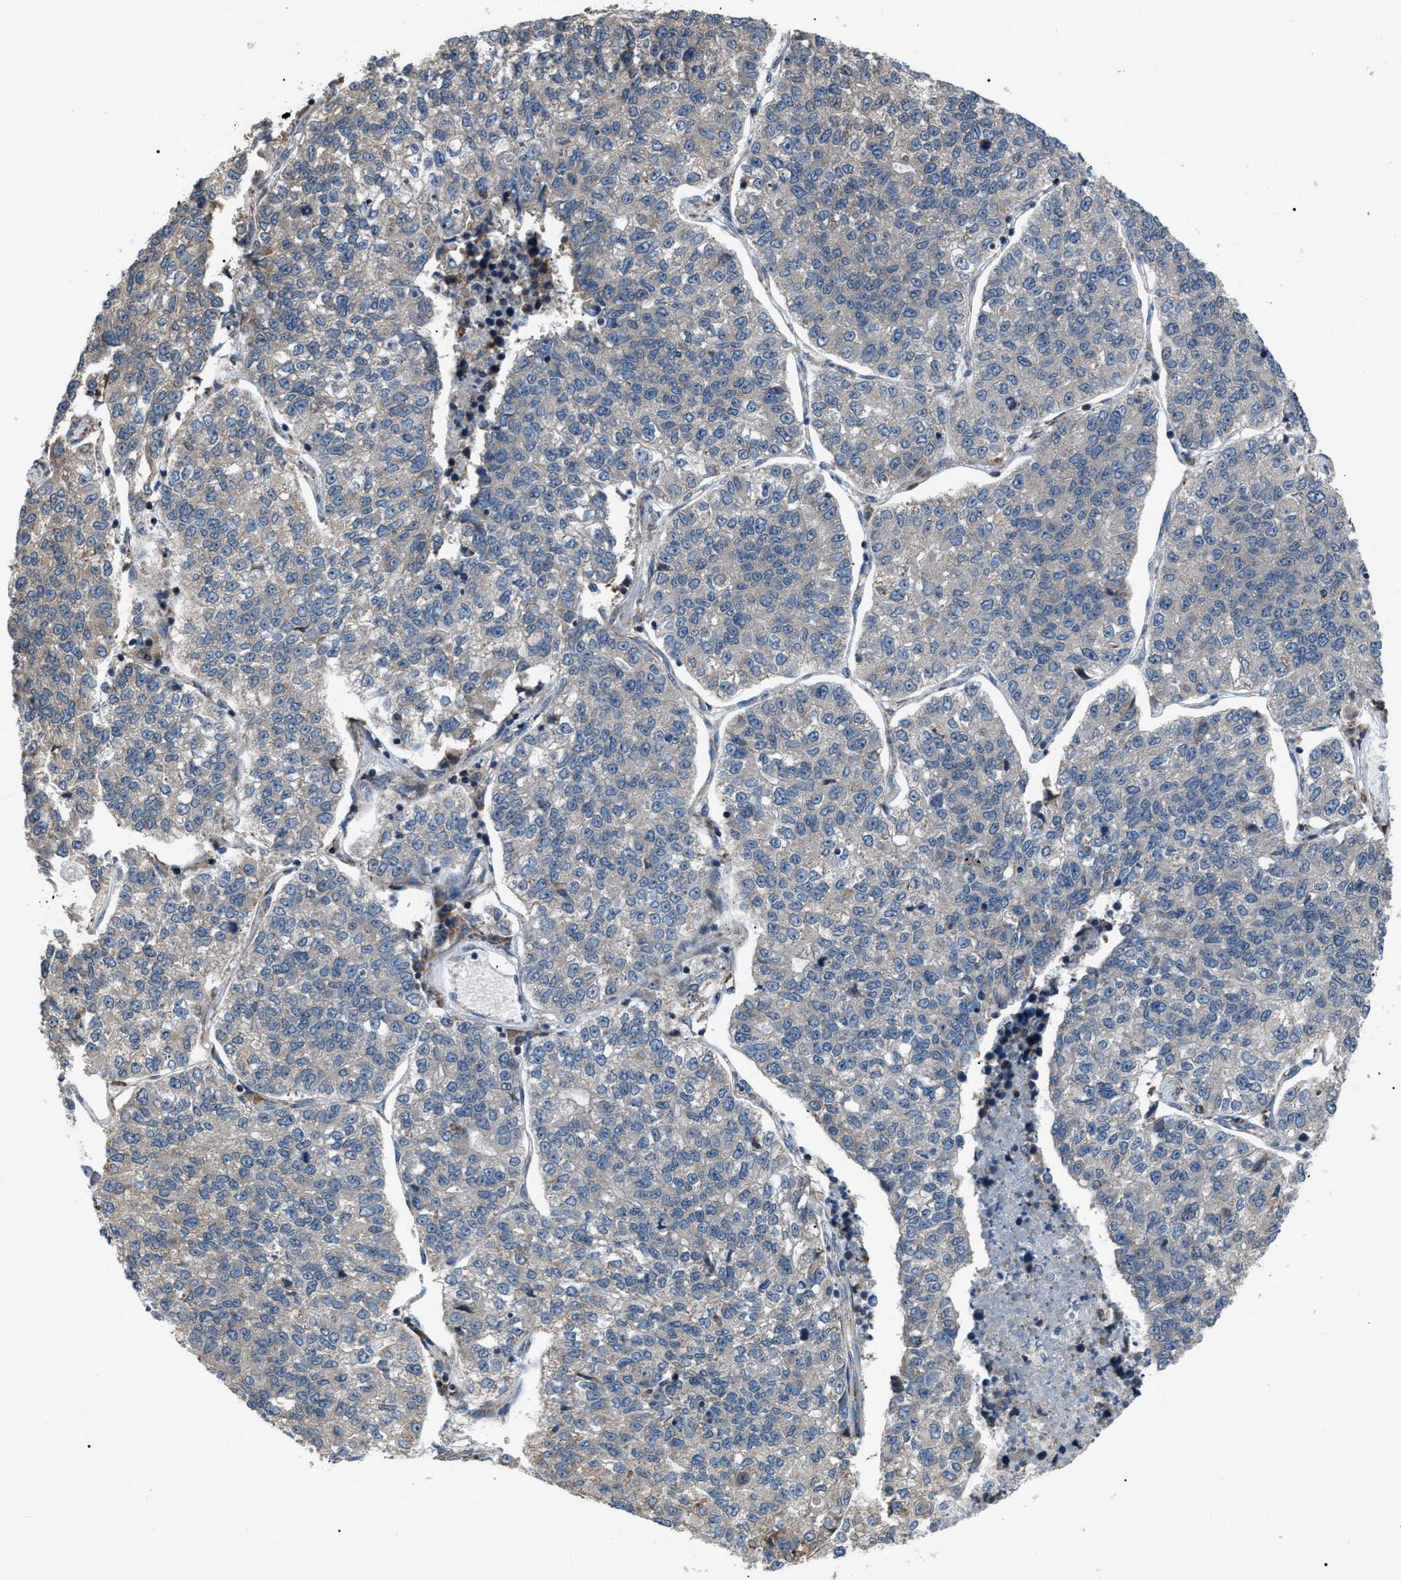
{"staining": {"intensity": "negative", "quantity": "none", "location": "none"}, "tissue": "lung cancer", "cell_type": "Tumor cells", "image_type": "cancer", "snomed": [{"axis": "morphology", "description": "Adenocarcinoma, NOS"}, {"axis": "topography", "description": "Lung"}], "caption": "An immunohistochemistry photomicrograph of lung adenocarcinoma is shown. There is no staining in tumor cells of lung adenocarcinoma. (Immunohistochemistry, brightfield microscopy, high magnification).", "gene": "AGO2", "patient": {"sex": "male", "age": 49}}